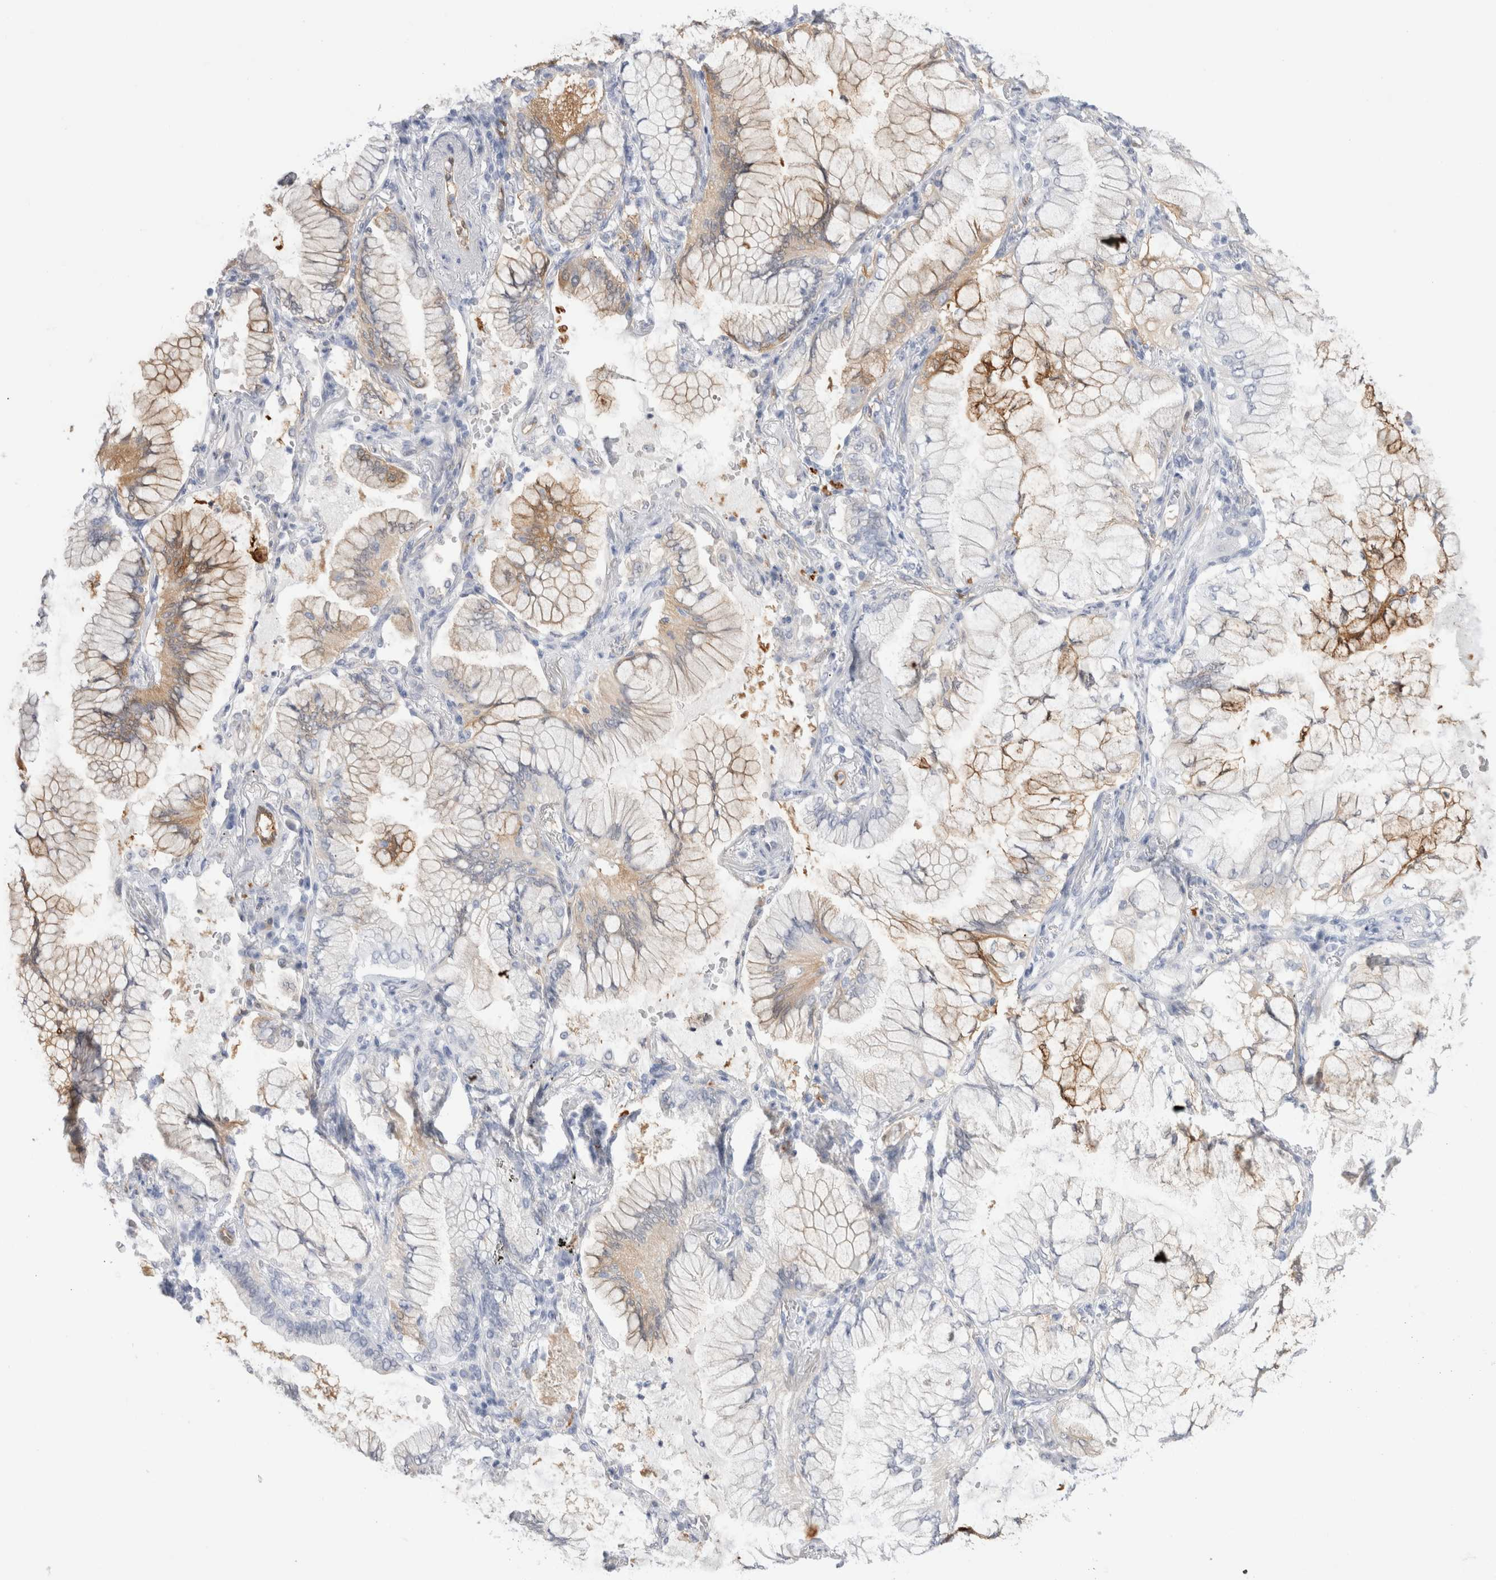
{"staining": {"intensity": "moderate", "quantity": "<25%", "location": "cytoplasmic/membranous"}, "tissue": "lung cancer", "cell_type": "Tumor cells", "image_type": "cancer", "snomed": [{"axis": "morphology", "description": "Adenocarcinoma, NOS"}, {"axis": "topography", "description": "Lung"}], "caption": "Immunohistochemical staining of human lung cancer (adenocarcinoma) exhibits low levels of moderate cytoplasmic/membranous protein staining in about <25% of tumor cells. The protein is shown in brown color, while the nuclei are stained blue.", "gene": "NAPEPLD", "patient": {"sex": "female", "age": 70}}